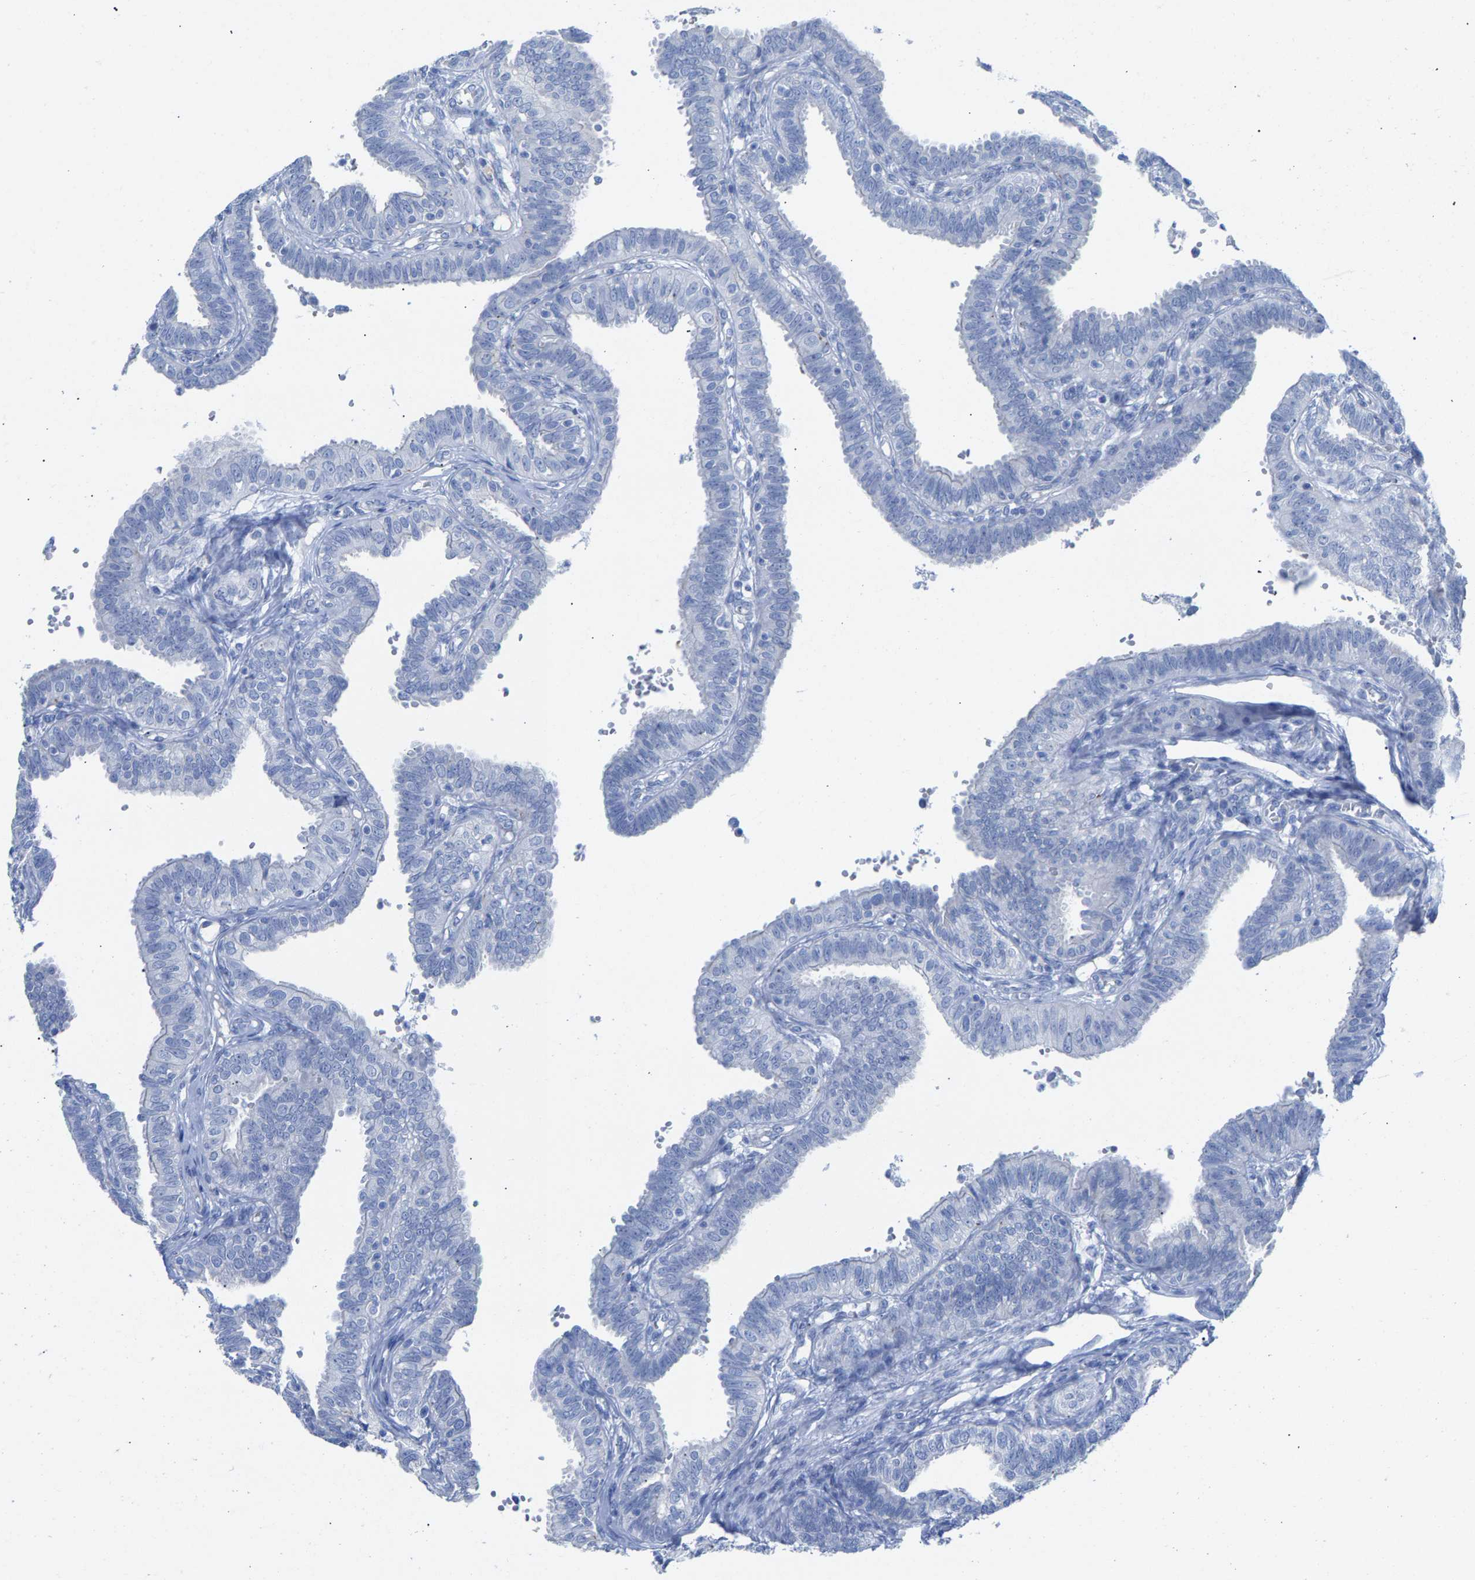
{"staining": {"intensity": "negative", "quantity": "none", "location": "none"}, "tissue": "fallopian tube", "cell_type": "Glandular cells", "image_type": "normal", "snomed": [{"axis": "morphology", "description": "Normal tissue, NOS"}, {"axis": "topography", "description": "Fallopian tube"}, {"axis": "topography", "description": "Placenta"}], "caption": "Glandular cells are negative for brown protein staining in unremarkable fallopian tube.", "gene": "CPA1", "patient": {"sex": "female", "age": 34}}